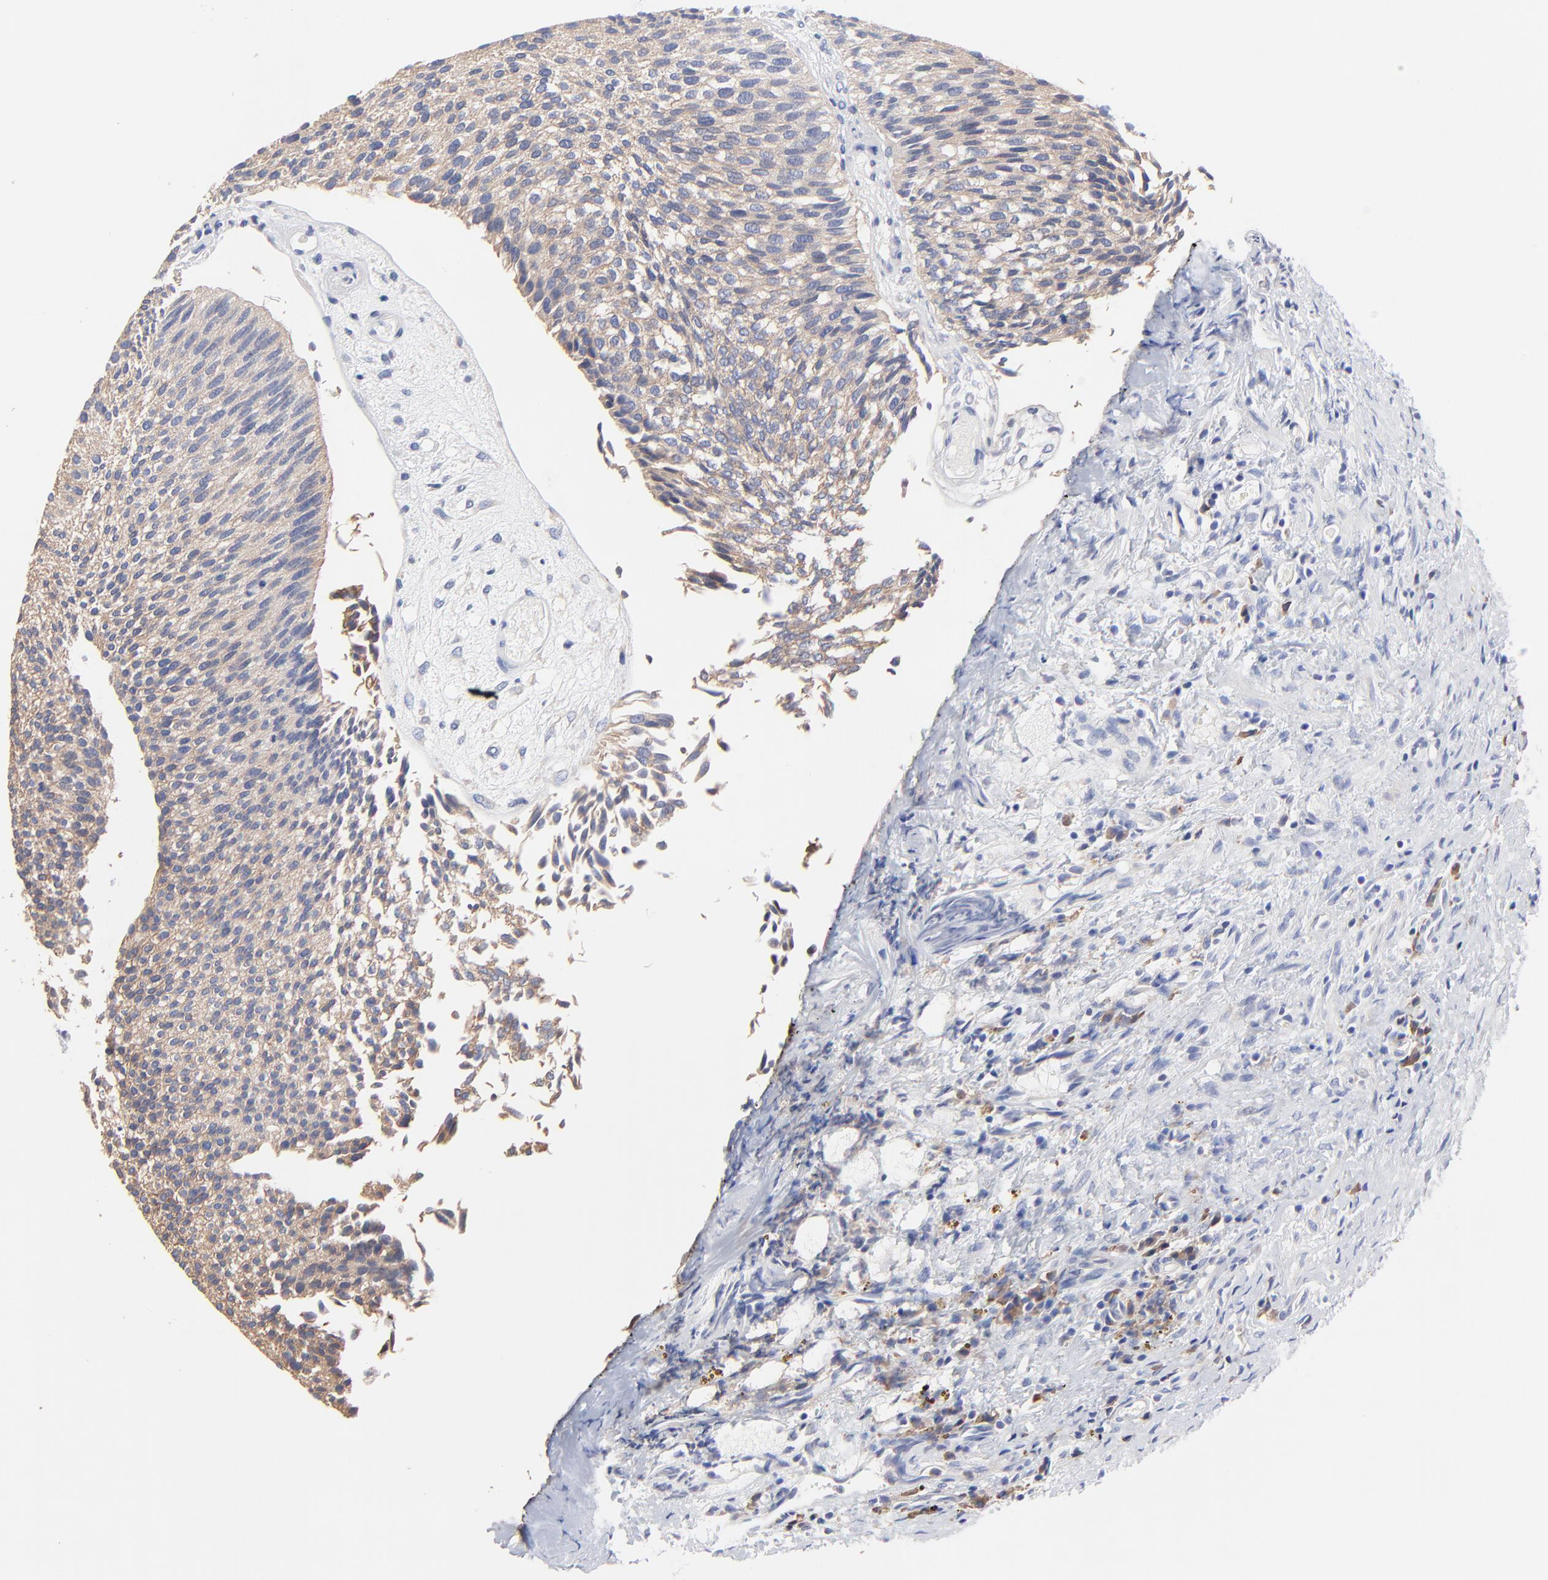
{"staining": {"intensity": "moderate", "quantity": ">75%", "location": "cytoplasmic/membranous"}, "tissue": "urothelial cancer", "cell_type": "Tumor cells", "image_type": "cancer", "snomed": [{"axis": "morphology", "description": "Urothelial carcinoma, Low grade"}, {"axis": "topography", "description": "Urinary bladder"}], "caption": "High-magnification brightfield microscopy of low-grade urothelial carcinoma stained with DAB (3,3'-diaminobenzidine) (brown) and counterstained with hematoxylin (blue). tumor cells exhibit moderate cytoplasmic/membranous staining is seen in about>75% of cells.", "gene": "PPFIBP2", "patient": {"sex": "male", "age": 84}}